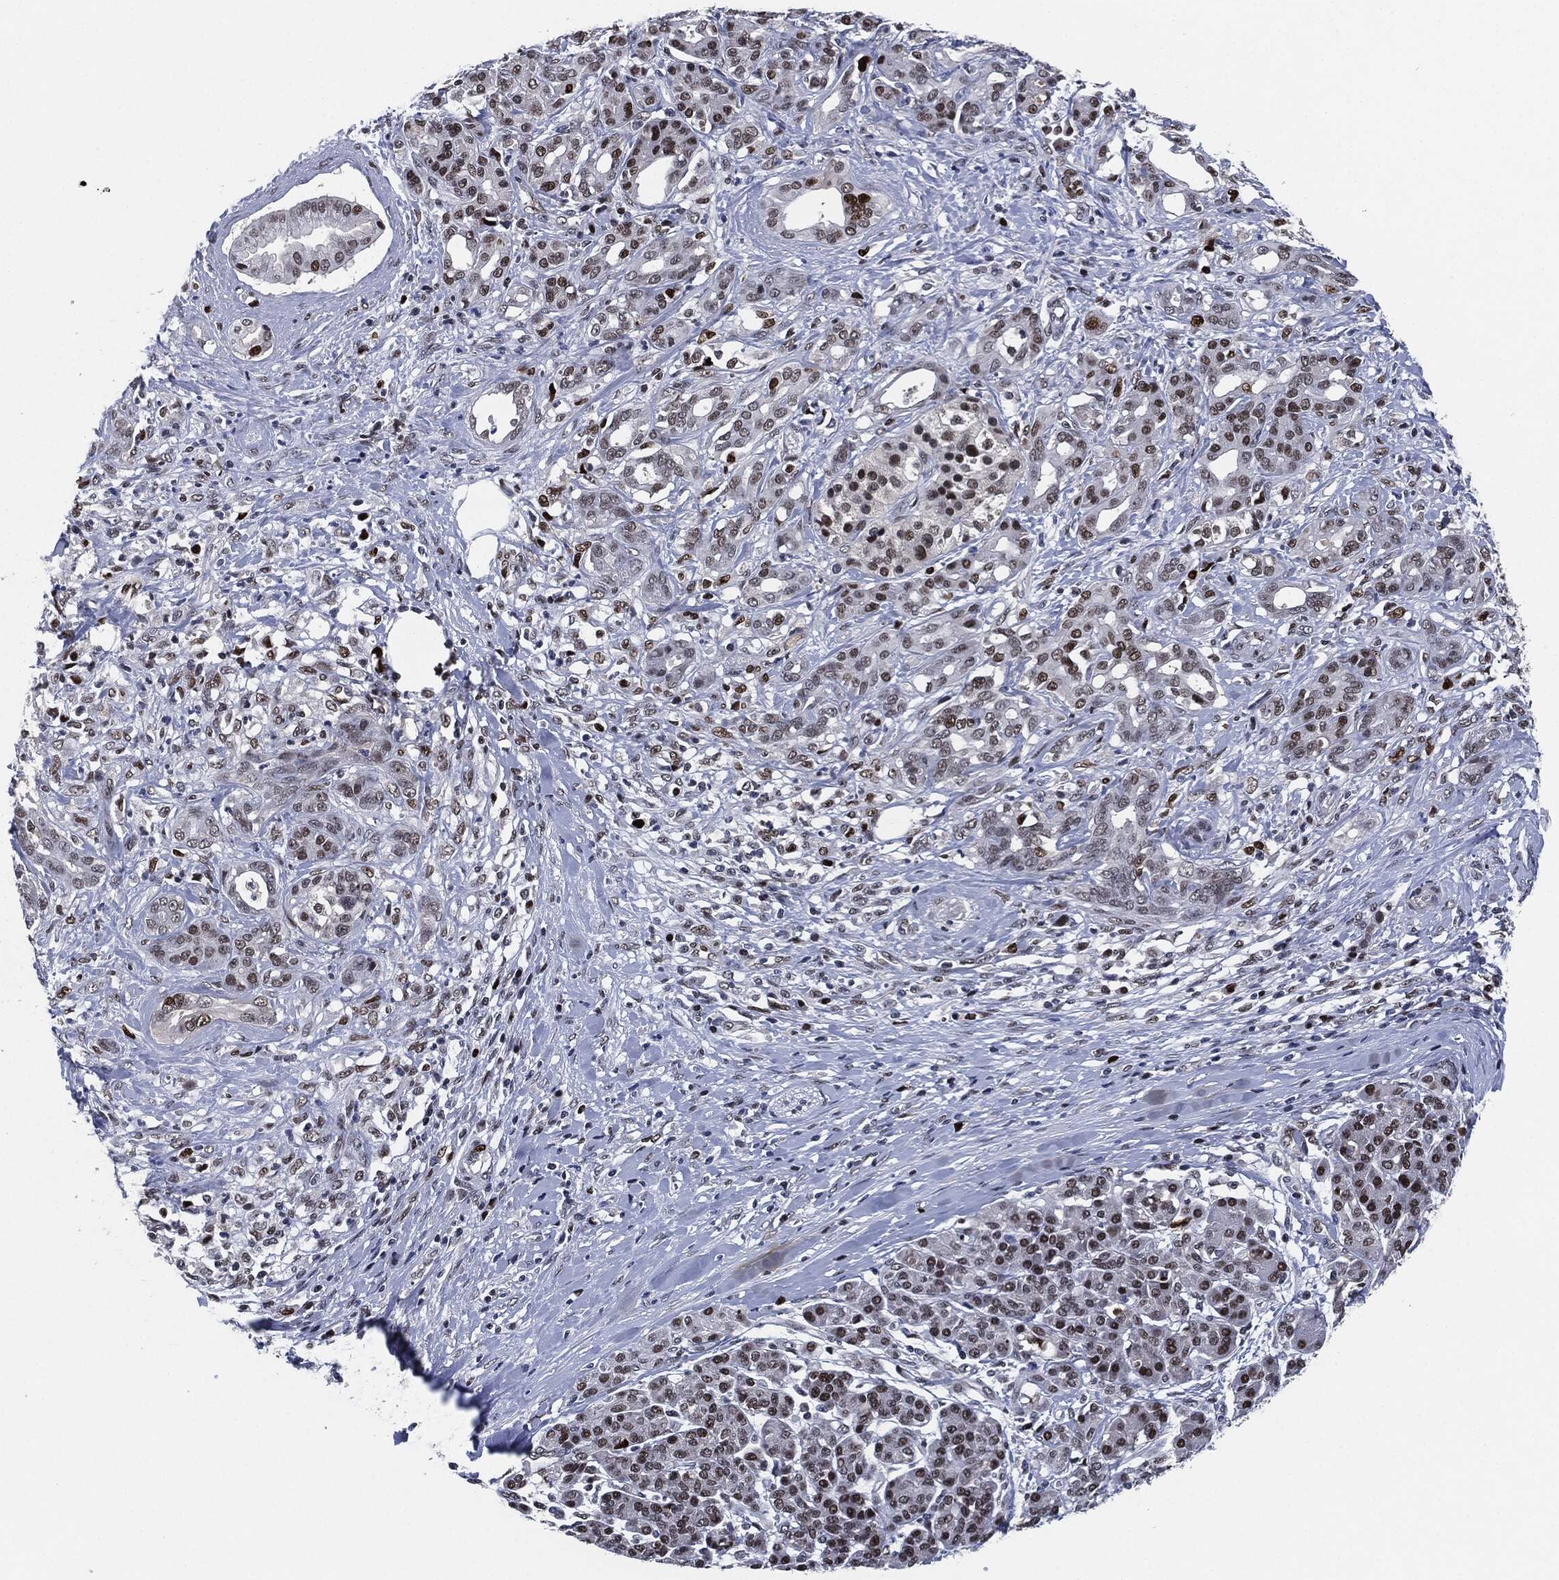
{"staining": {"intensity": "strong", "quantity": "25%-75%", "location": "nuclear"}, "tissue": "pancreatic cancer", "cell_type": "Tumor cells", "image_type": "cancer", "snomed": [{"axis": "morphology", "description": "Adenocarcinoma, NOS"}, {"axis": "topography", "description": "Pancreas"}], "caption": "A high-resolution photomicrograph shows immunohistochemistry (IHC) staining of adenocarcinoma (pancreatic), which shows strong nuclear positivity in about 25%-75% of tumor cells.", "gene": "PCNA", "patient": {"sex": "female", "age": 56}}